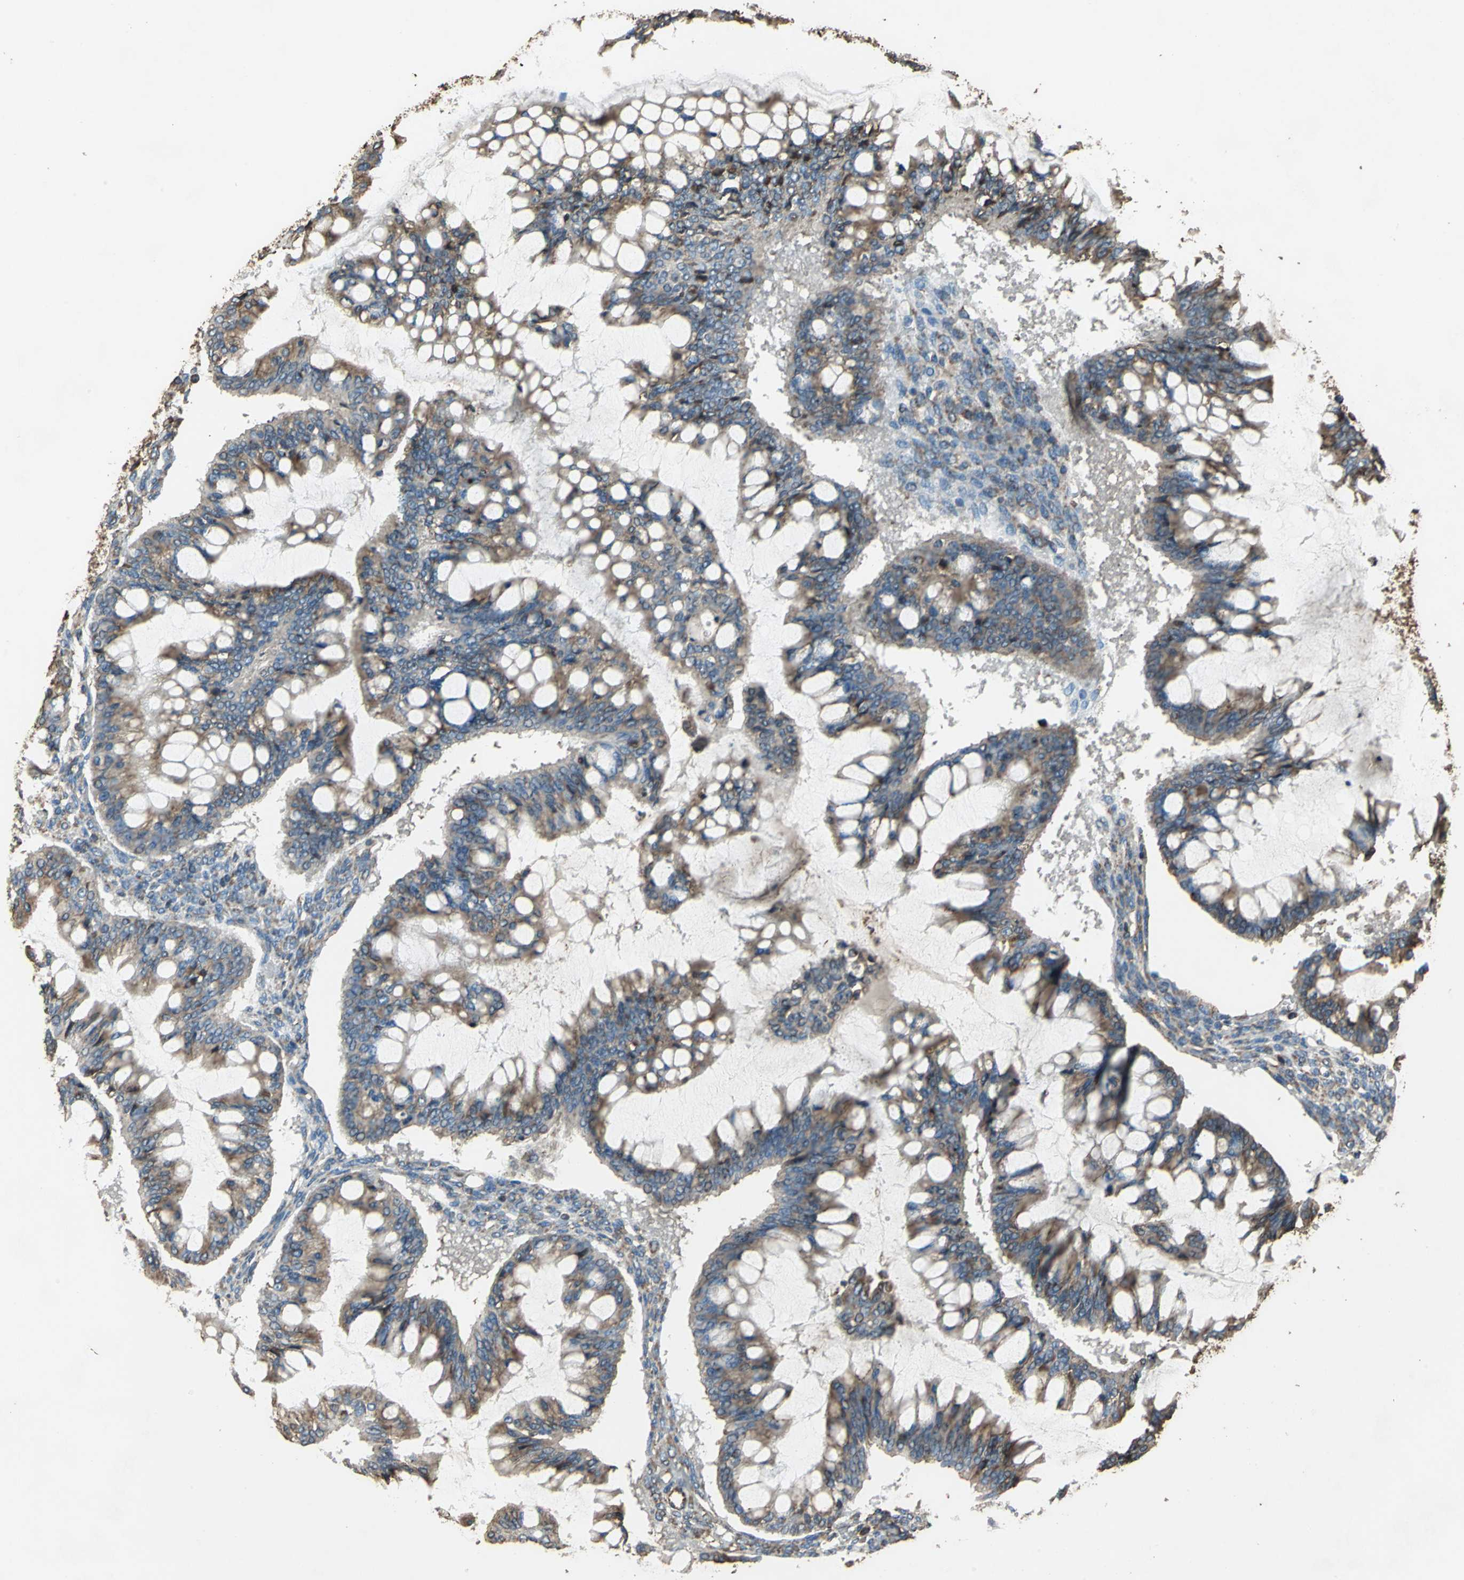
{"staining": {"intensity": "strong", "quantity": ">75%", "location": "cytoplasmic/membranous"}, "tissue": "ovarian cancer", "cell_type": "Tumor cells", "image_type": "cancer", "snomed": [{"axis": "morphology", "description": "Cystadenocarcinoma, mucinous, NOS"}, {"axis": "topography", "description": "Ovary"}], "caption": "Immunohistochemical staining of ovarian mucinous cystadenocarcinoma shows high levels of strong cytoplasmic/membranous protein expression in approximately >75% of tumor cells. (Brightfield microscopy of DAB IHC at high magnification).", "gene": "GPANK1", "patient": {"sex": "female", "age": 73}}